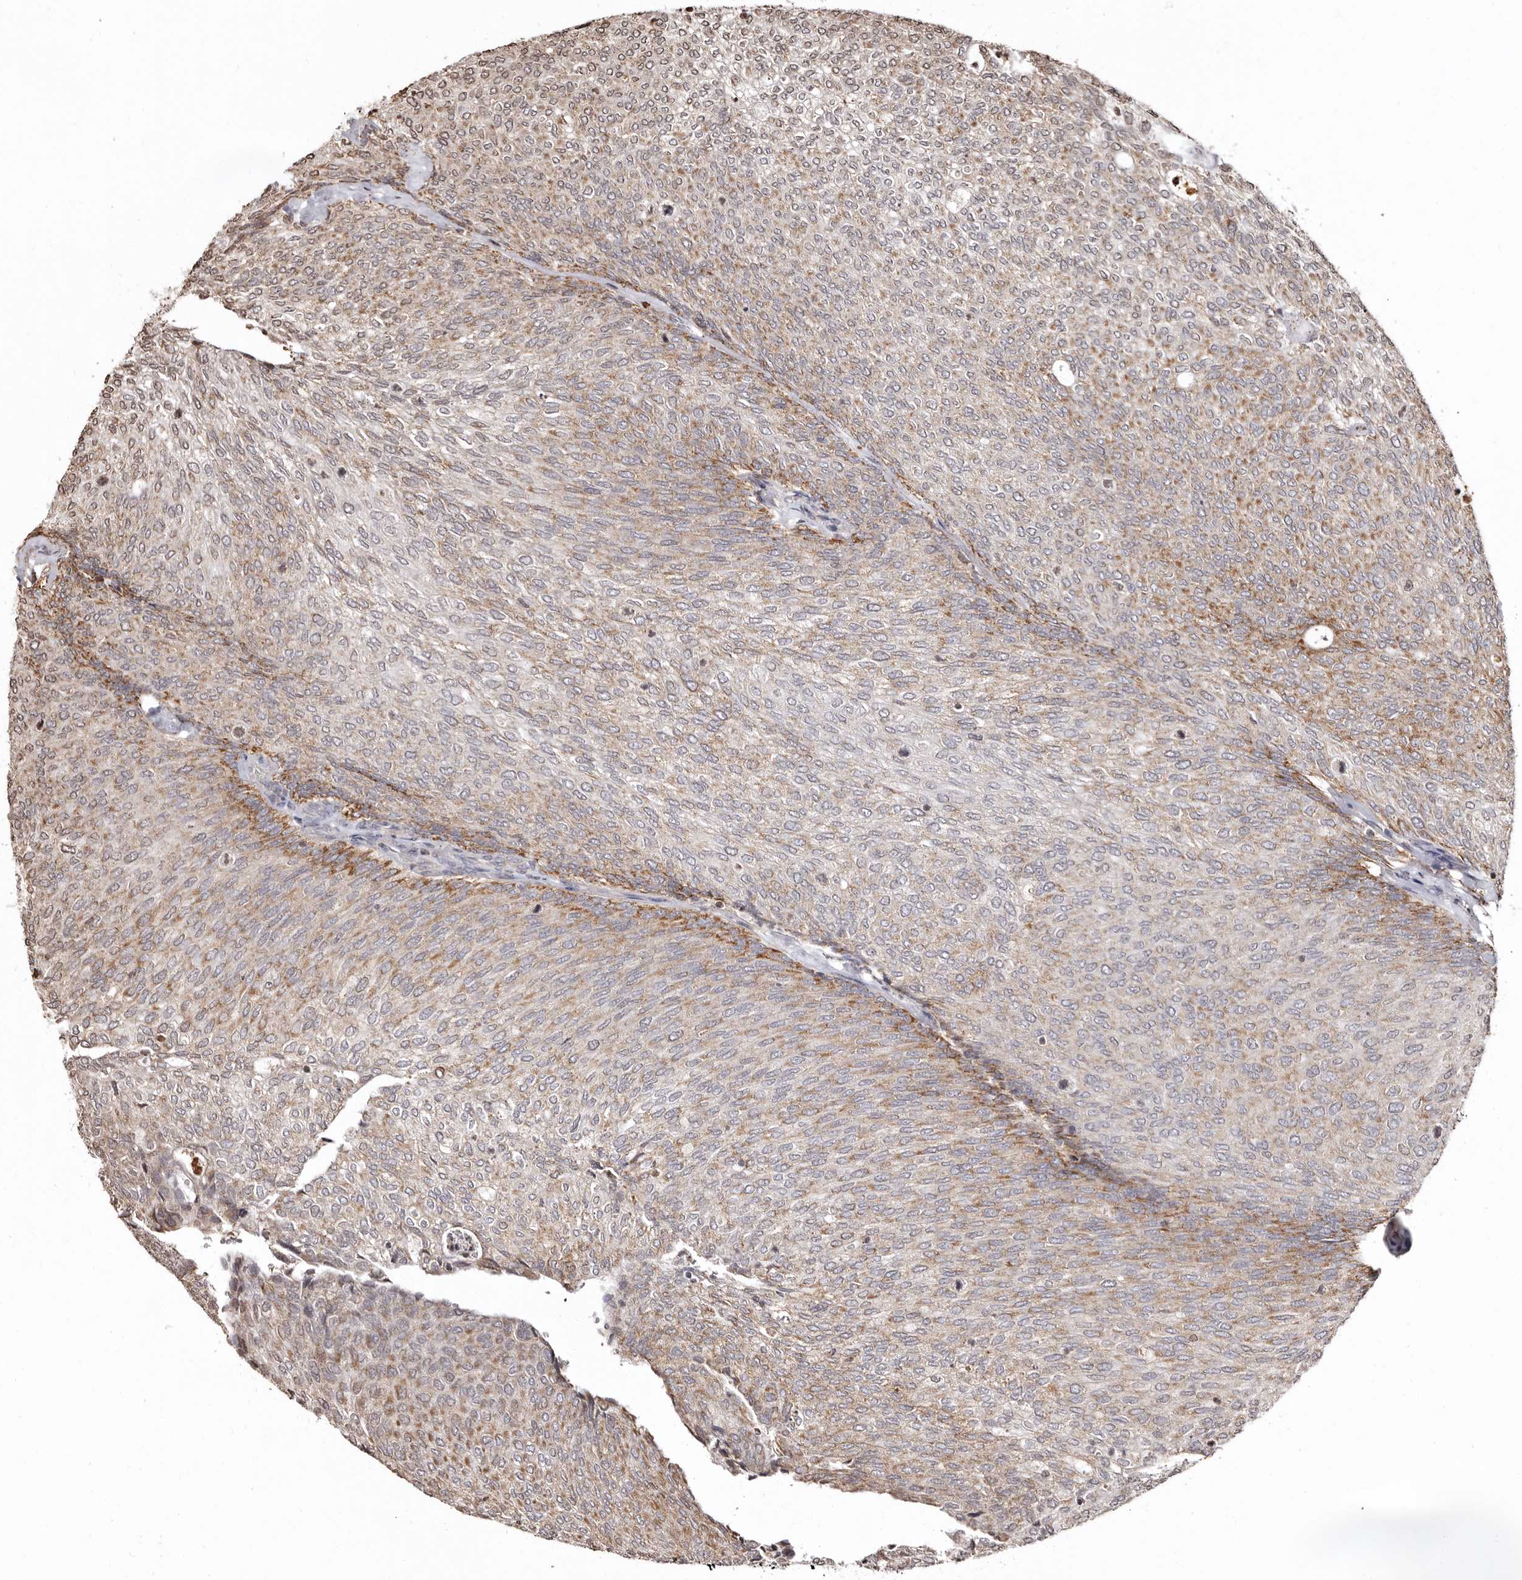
{"staining": {"intensity": "moderate", "quantity": "25%-75%", "location": "cytoplasmic/membranous"}, "tissue": "urothelial cancer", "cell_type": "Tumor cells", "image_type": "cancer", "snomed": [{"axis": "morphology", "description": "Urothelial carcinoma, Low grade"}, {"axis": "topography", "description": "Urinary bladder"}], "caption": "Urothelial cancer stained with a protein marker displays moderate staining in tumor cells.", "gene": "CCDC190", "patient": {"sex": "female", "age": 79}}